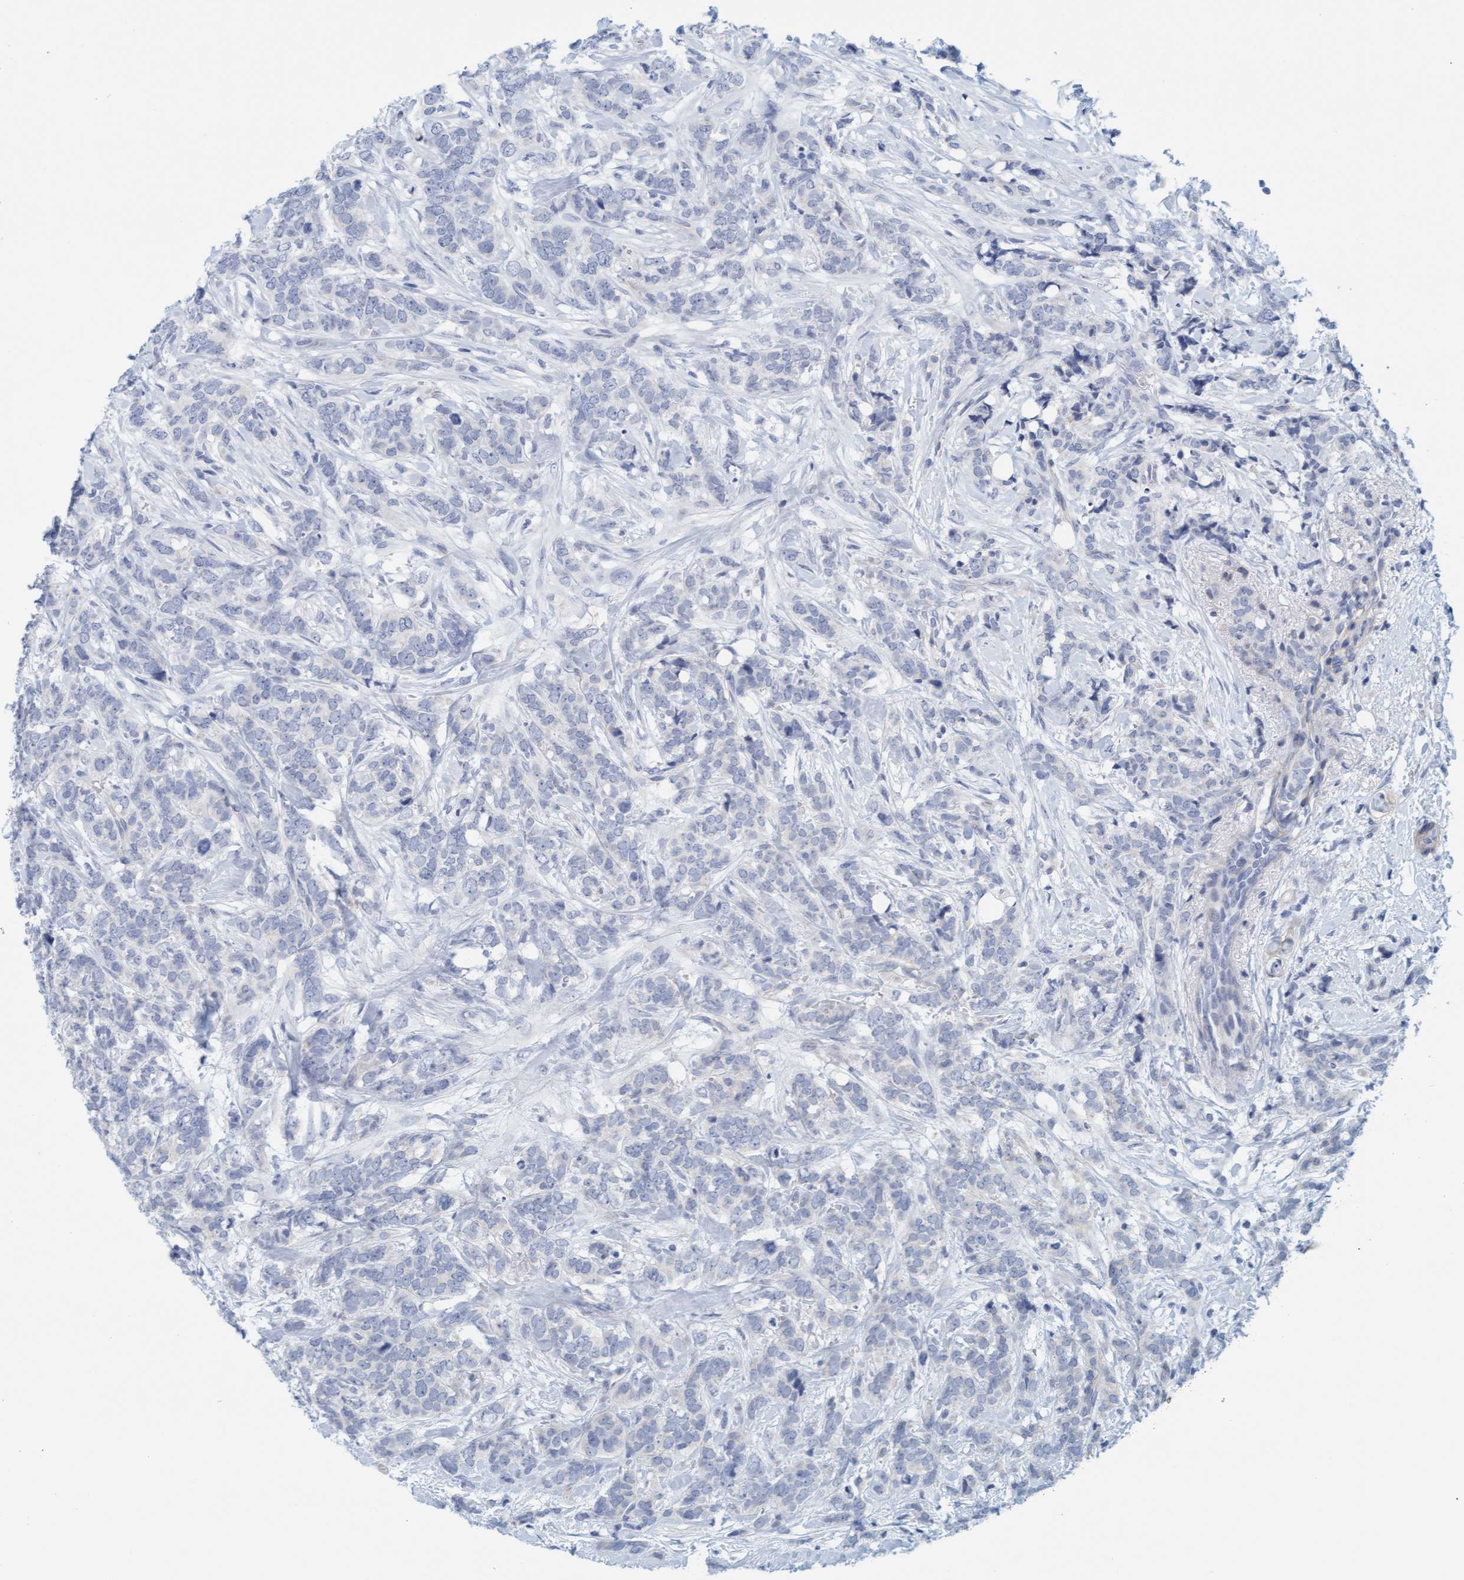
{"staining": {"intensity": "negative", "quantity": "none", "location": "none"}, "tissue": "breast cancer", "cell_type": "Tumor cells", "image_type": "cancer", "snomed": [{"axis": "morphology", "description": "Lobular carcinoma"}, {"axis": "topography", "description": "Skin"}, {"axis": "topography", "description": "Breast"}], "caption": "Tumor cells show no significant positivity in breast lobular carcinoma.", "gene": "TSTD2", "patient": {"sex": "female", "age": 46}}